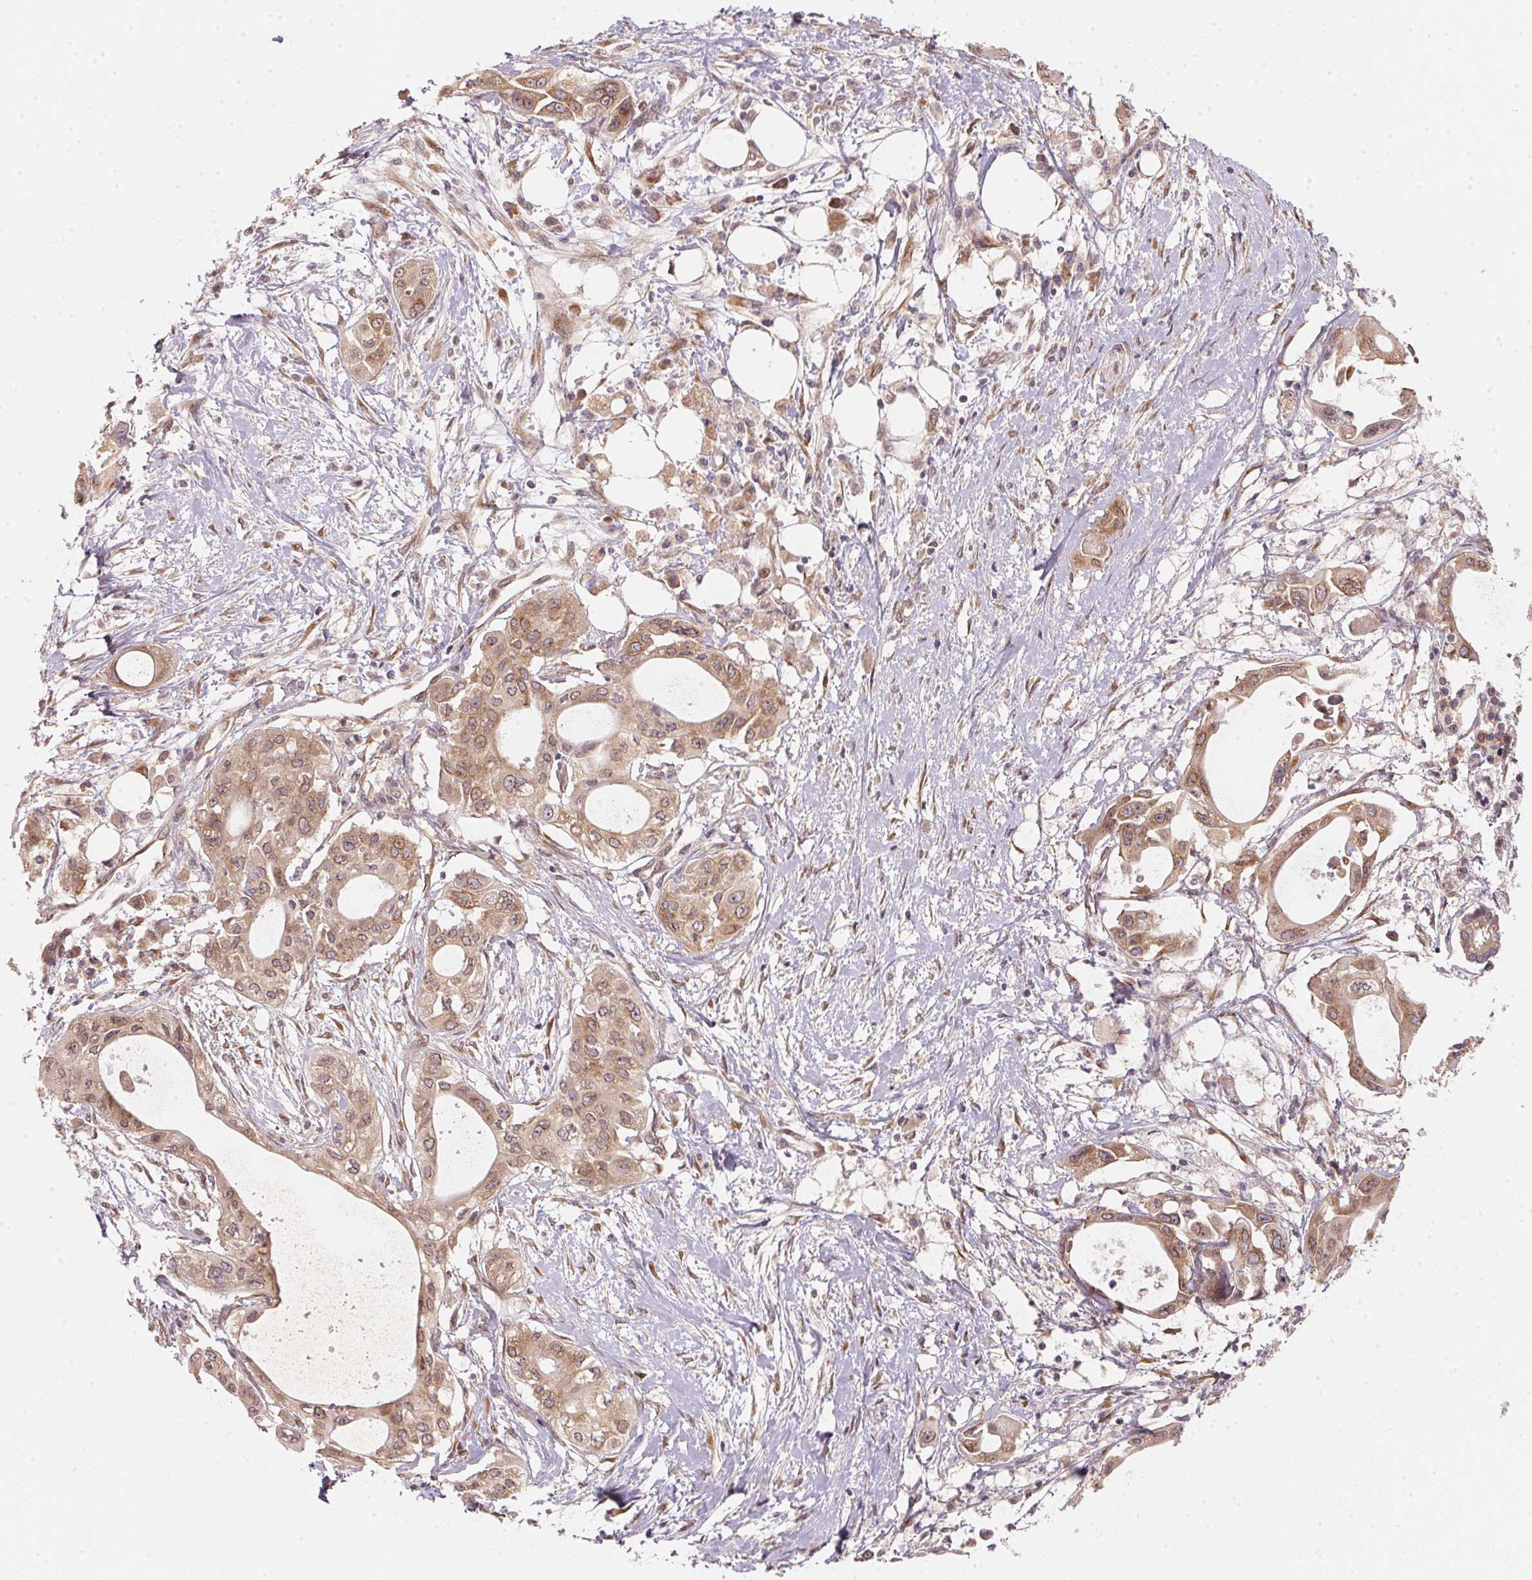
{"staining": {"intensity": "weak", "quantity": ">75%", "location": "cytoplasmic/membranous"}, "tissue": "pancreatic cancer", "cell_type": "Tumor cells", "image_type": "cancer", "snomed": [{"axis": "morphology", "description": "Adenocarcinoma, NOS"}, {"axis": "topography", "description": "Pancreas"}], "caption": "Immunohistochemistry (IHC) staining of pancreatic cancer (adenocarcinoma), which displays low levels of weak cytoplasmic/membranous staining in about >75% of tumor cells indicating weak cytoplasmic/membranous protein expression. The staining was performed using DAB (brown) for protein detection and nuclei were counterstained in hematoxylin (blue).", "gene": "EI24", "patient": {"sex": "female", "age": 68}}